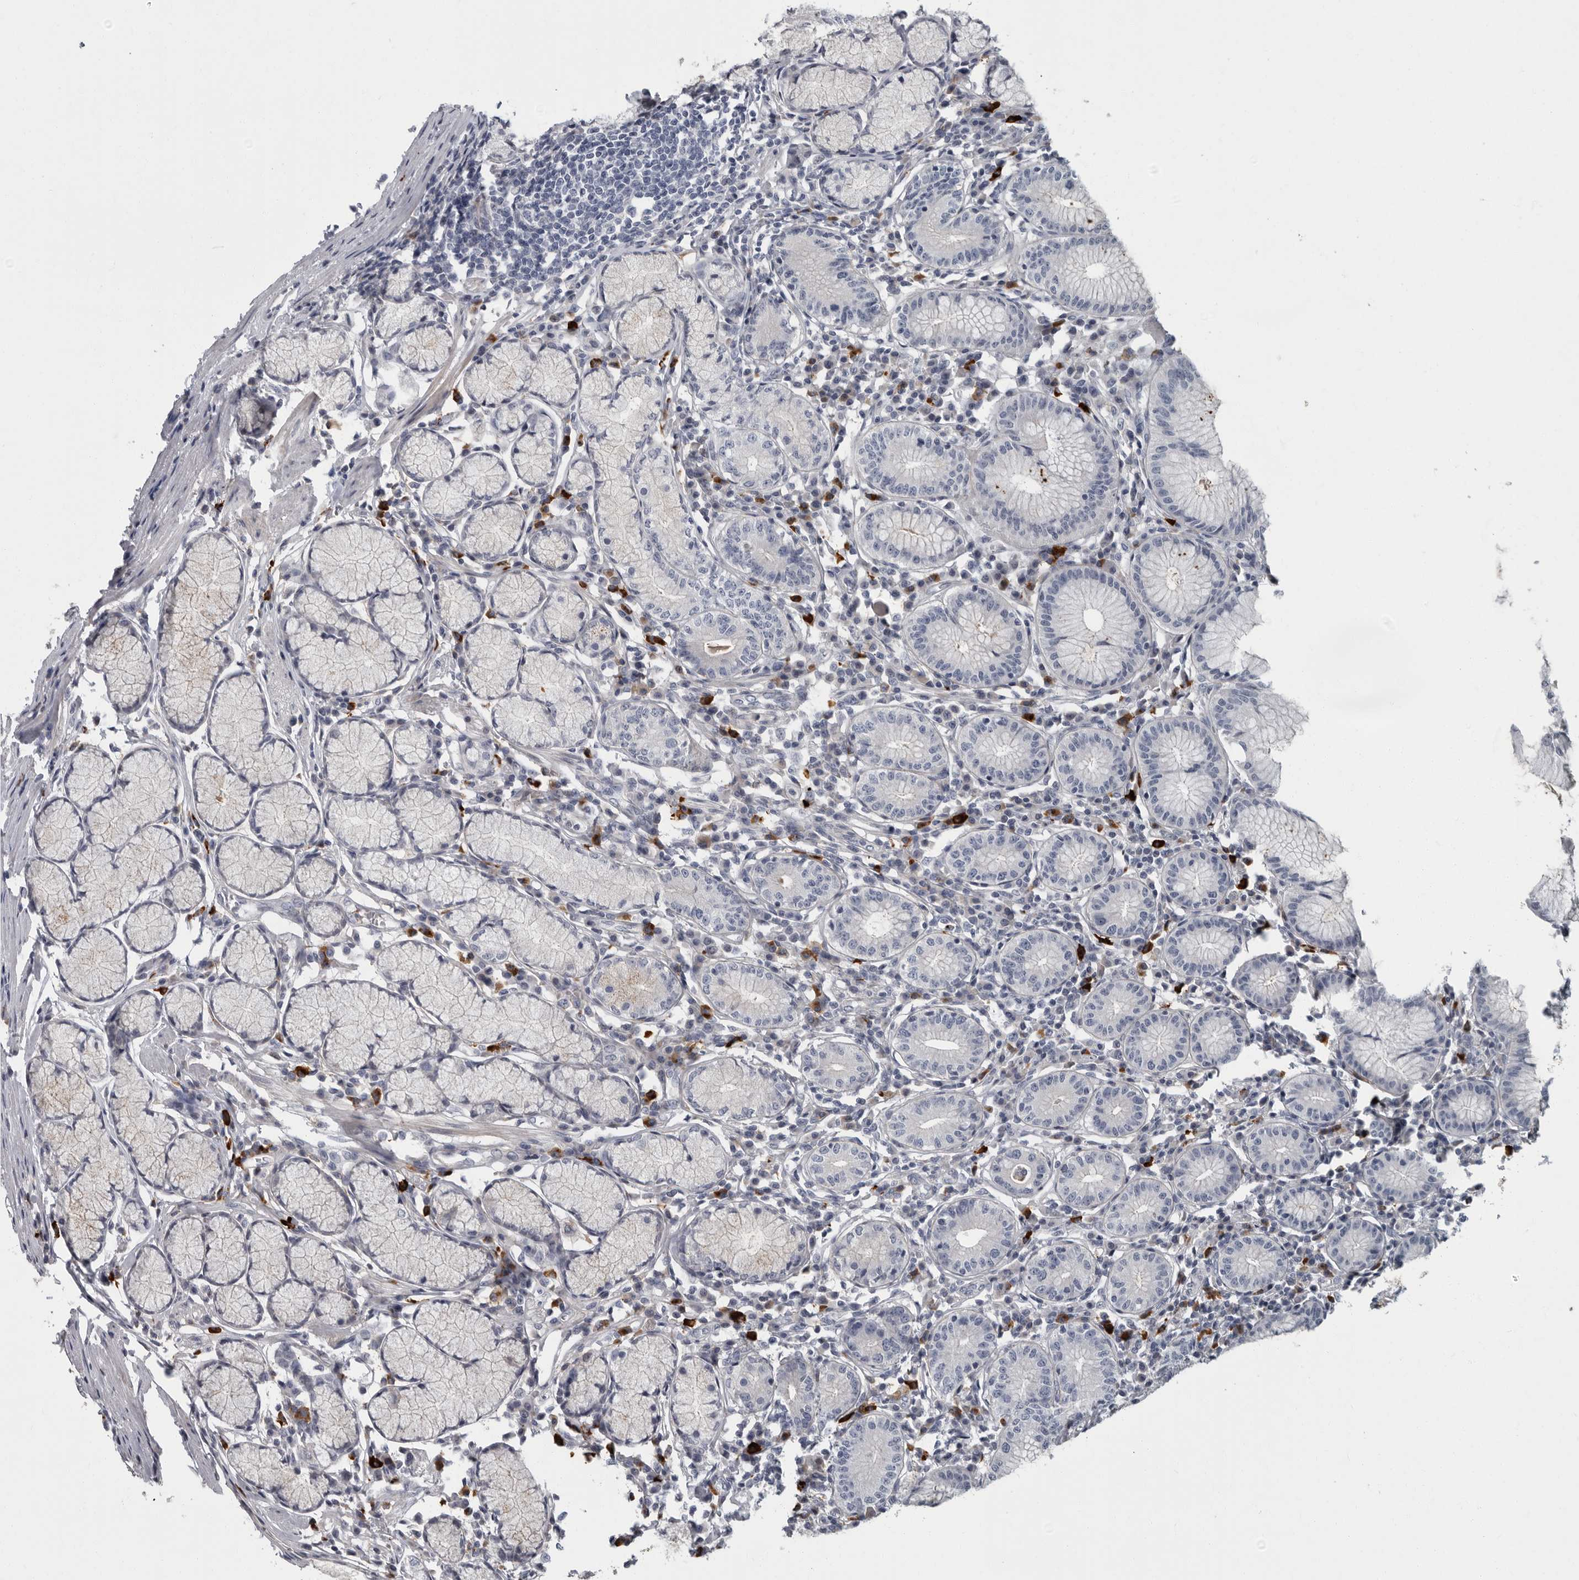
{"staining": {"intensity": "negative", "quantity": "none", "location": "none"}, "tissue": "stomach", "cell_type": "Glandular cells", "image_type": "normal", "snomed": [{"axis": "morphology", "description": "Normal tissue, NOS"}, {"axis": "topography", "description": "Stomach"}], "caption": "Image shows no protein staining in glandular cells of benign stomach. (Stains: DAB (3,3'-diaminobenzidine) IHC with hematoxylin counter stain, Microscopy: brightfield microscopy at high magnification).", "gene": "SLC25A39", "patient": {"sex": "male", "age": 55}}